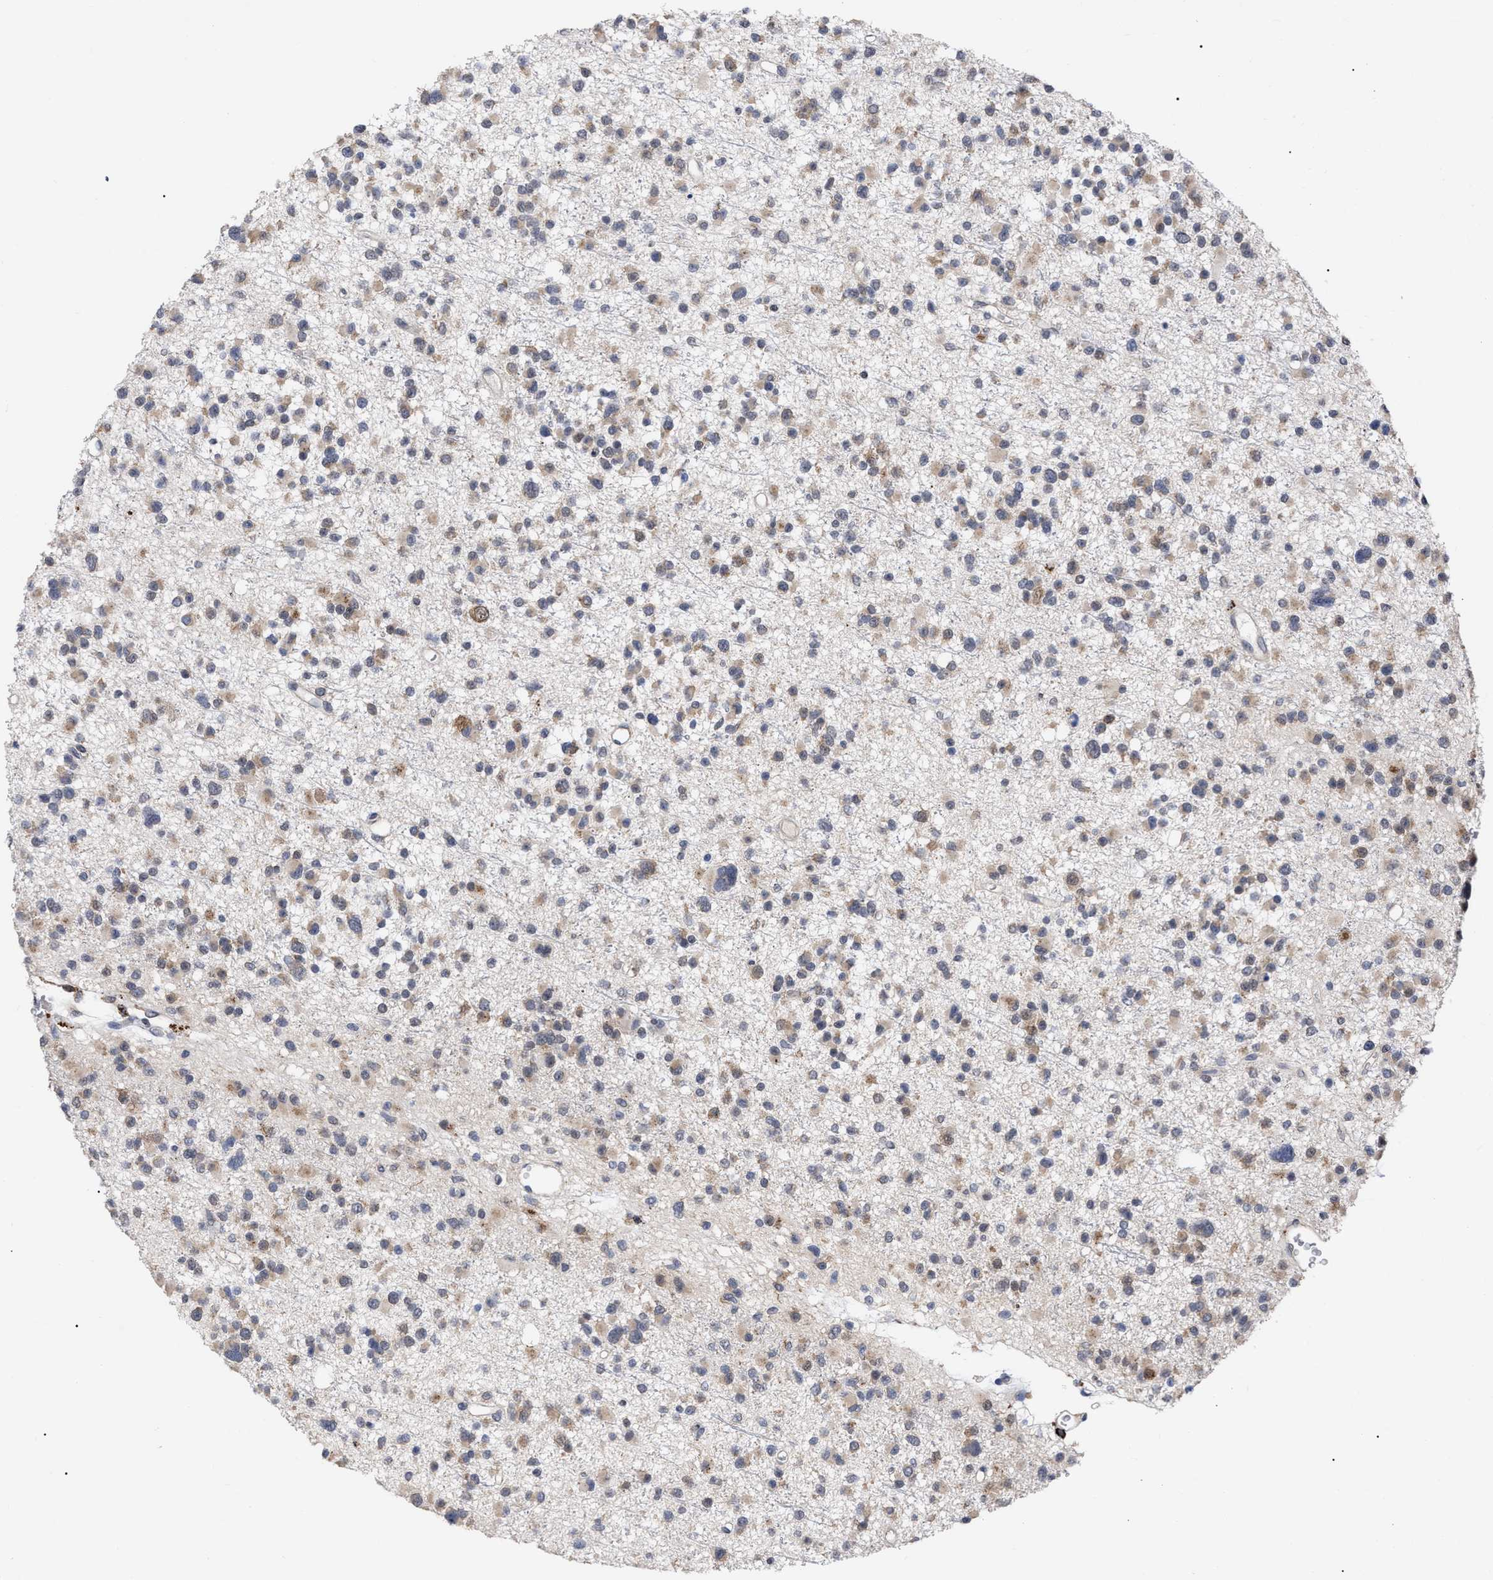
{"staining": {"intensity": "weak", "quantity": "25%-75%", "location": "cytoplasmic/membranous"}, "tissue": "glioma", "cell_type": "Tumor cells", "image_type": "cancer", "snomed": [{"axis": "morphology", "description": "Glioma, malignant, Low grade"}, {"axis": "topography", "description": "Brain"}], "caption": "Tumor cells show low levels of weak cytoplasmic/membranous positivity in approximately 25%-75% of cells in human malignant glioma (low-grade).", "gene": "UPF1", "patient": {"sex": "female", "age": 22}}